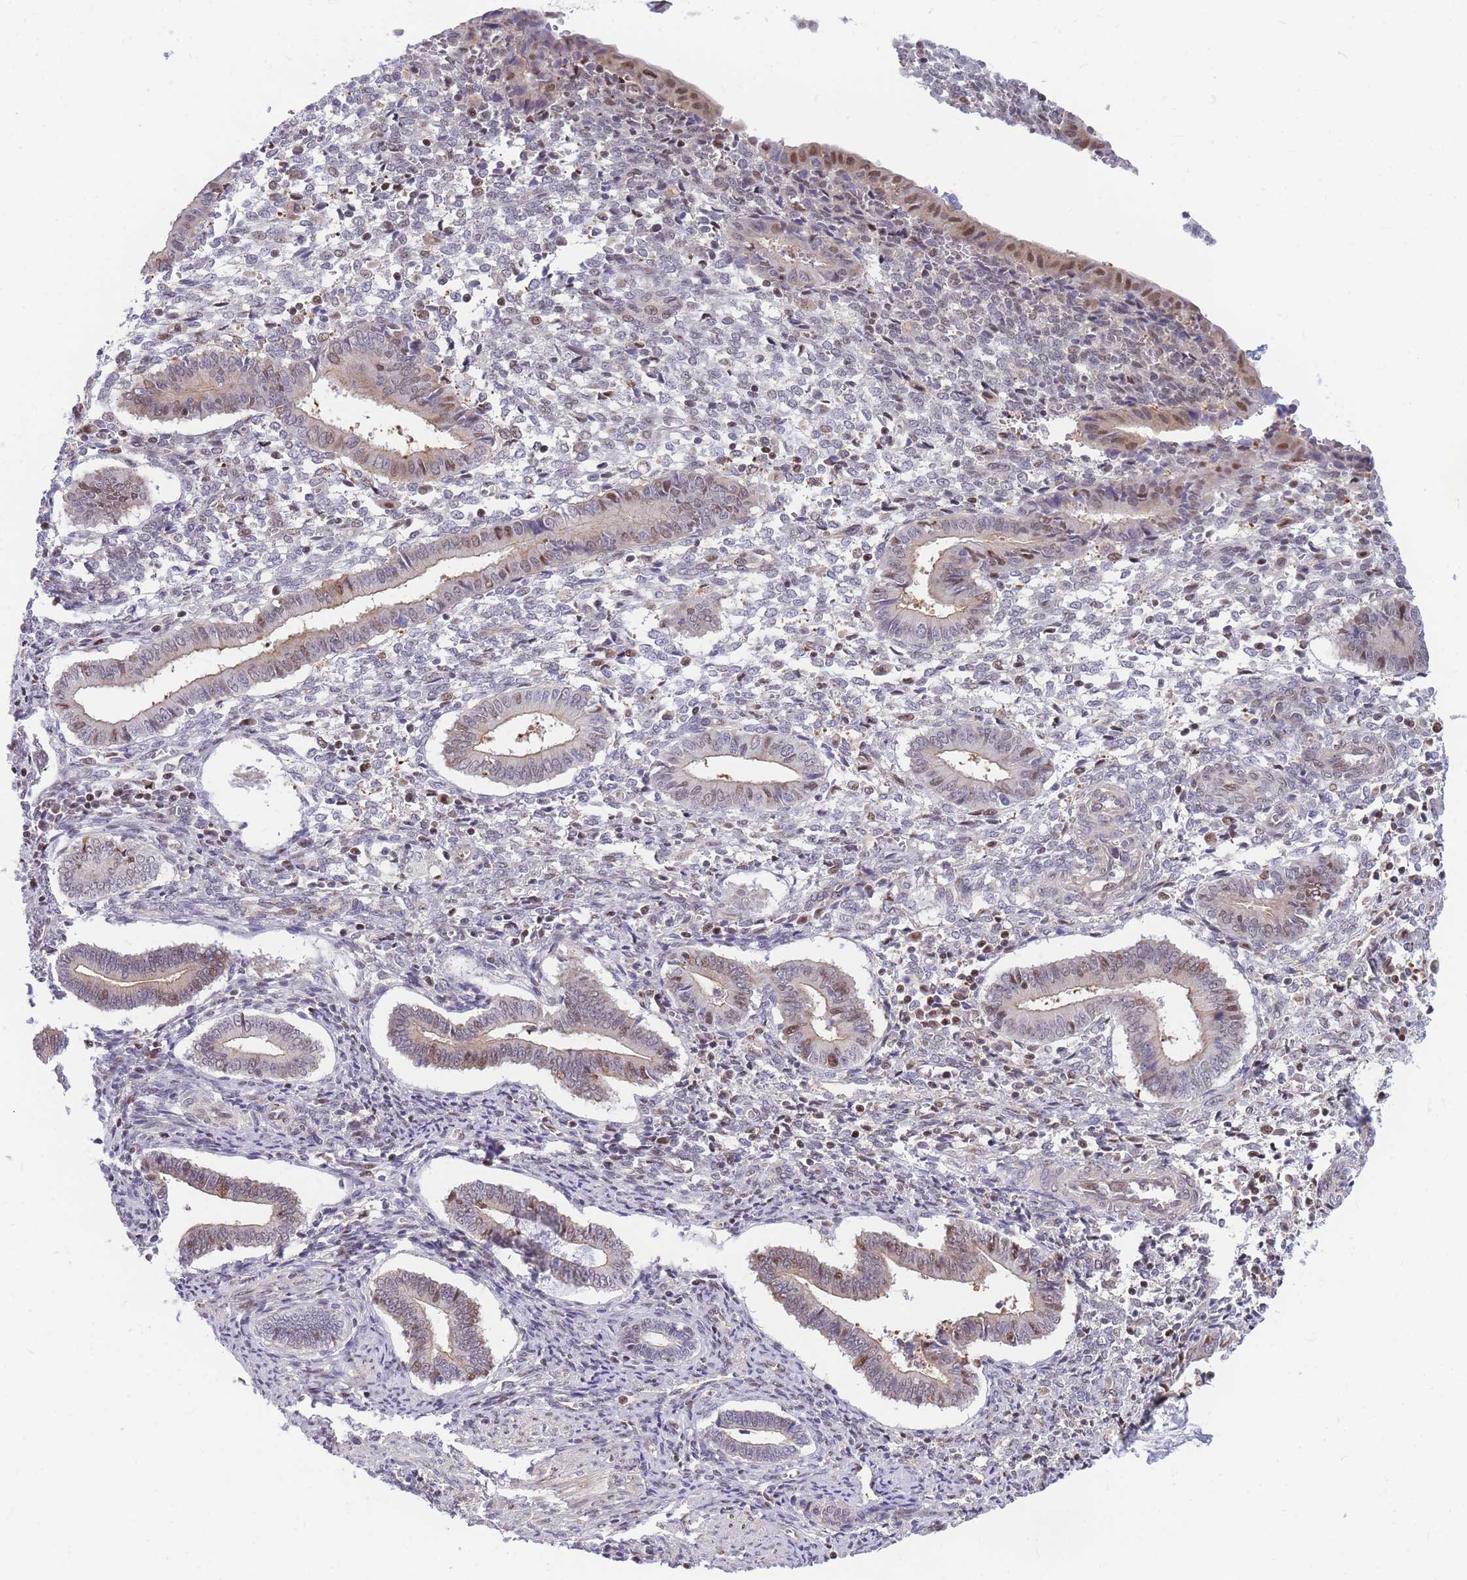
{"staining": {"intensity": "negative", "quantity": "none", "location": "none"}, "tissue": "endometrium", "cell_type": "Cells in endometrial stroma", "image_type": "normal", "snomed": [{"axis": "morphology", "description": "Normal tissue, NOS"}, {"axis": "topography", "description": "Other"}, {"axis": "topography", "description": "Endometrium"}], "caption": "Immunohistochemistry (IHC) of unremarkable human endometrium shows no staining in cells in endometrial stroma. (Stains: DAB (3,3'-diaminobenzidine) immunohistochemistry with hematoxylin counter stain, Microscopy: brightfield microscopy at high magnification).", "gene": "CRACD", "patient": {"sex": "female", "age": 44}}